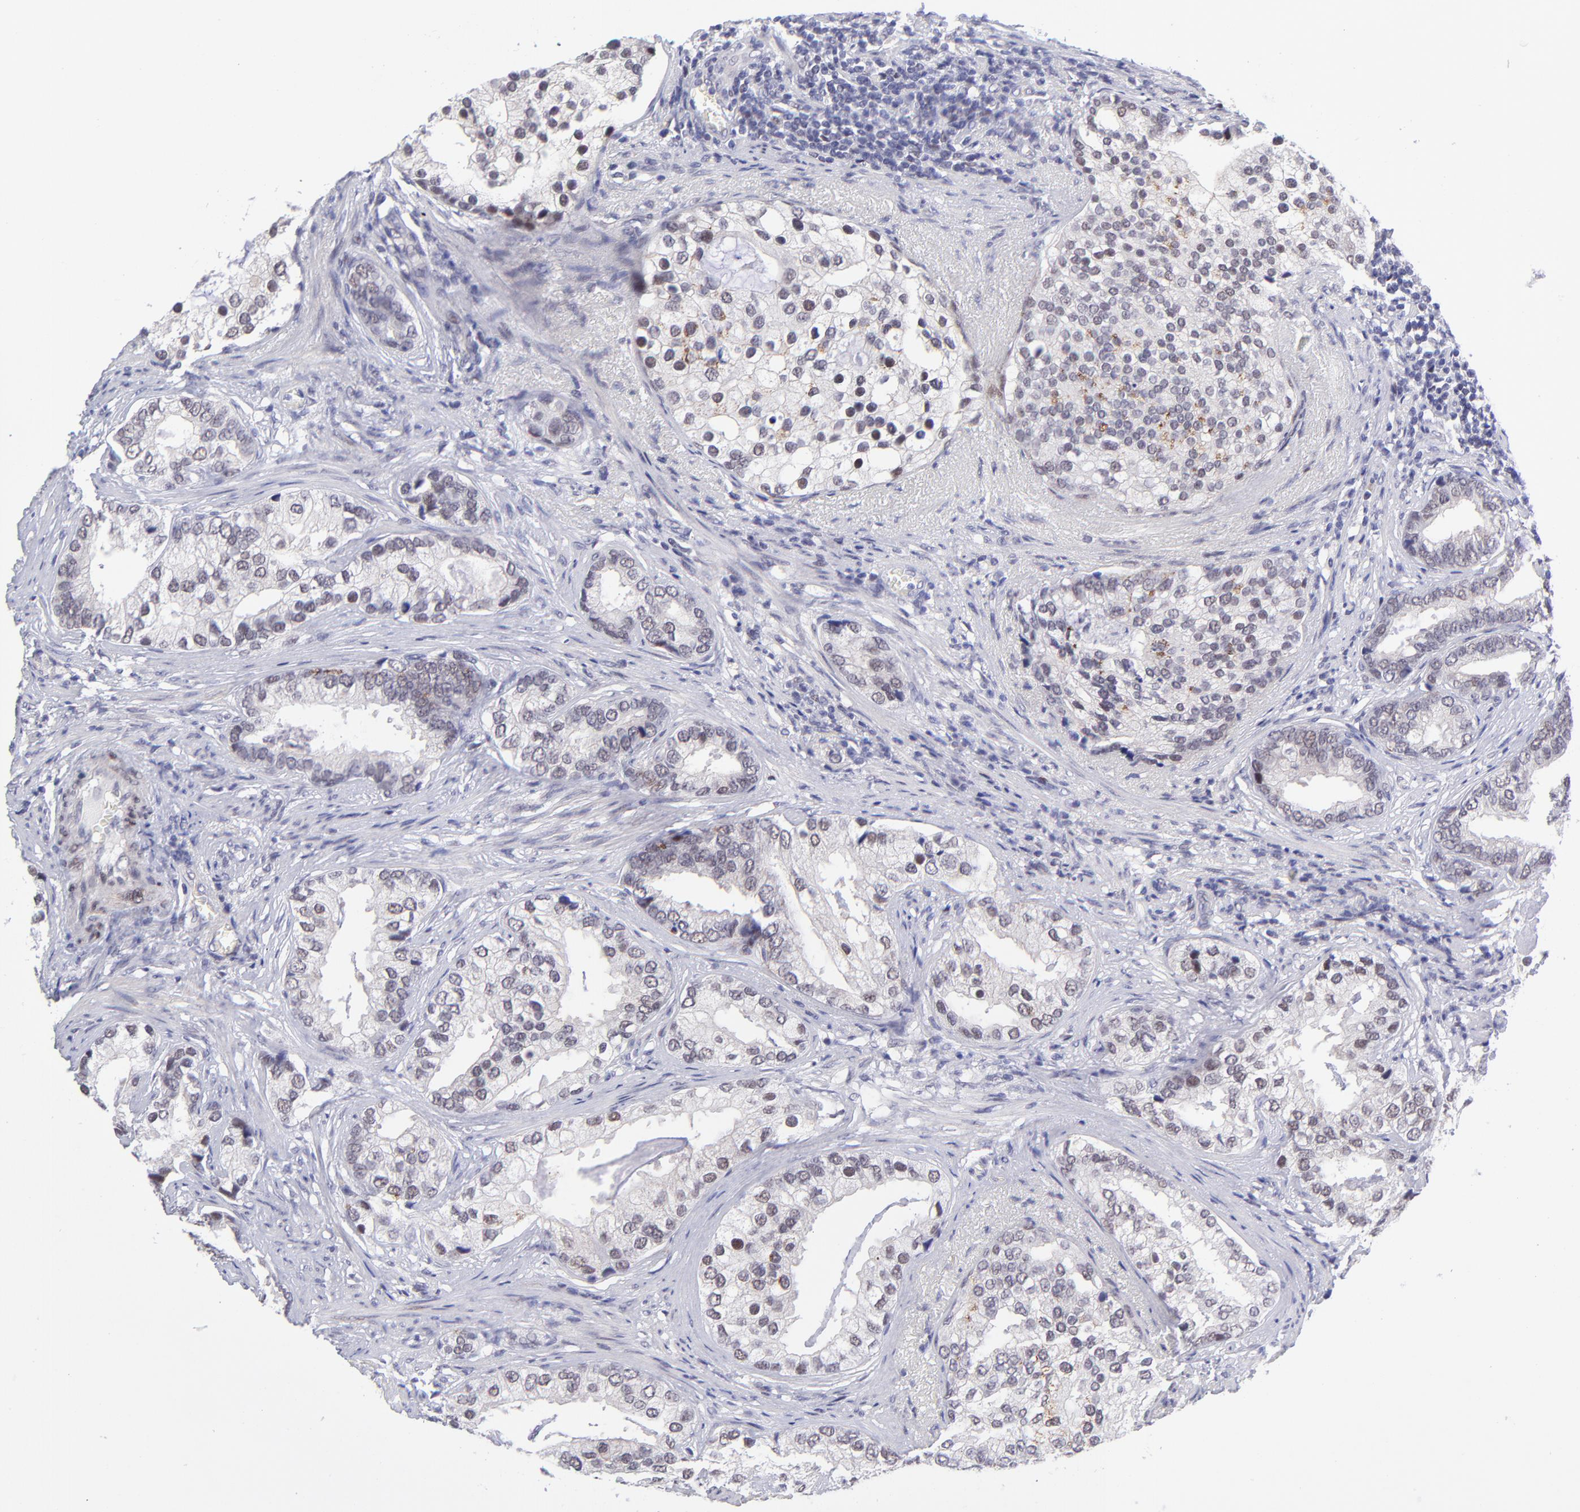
{"staining": {"intensity": "moderate", "quantity": "<25%", "location": "nuclear"}, "tissue": "prostate cancer", "cell_type": "Tumor cells", "image_type": "cancer", "snomed": [{"axis": "morphology", "description": "Adenocarcinoma, Low grade"}, {"axis": "topography", "description": "Prostate"}], "caption": "The micrograph demonstrates a brown stain indicating the presence of a protein in the nuclear of tumor cells in prostate cancer.", "gene": "SOX6", "patient": {"sex": "male", "age": 71}}